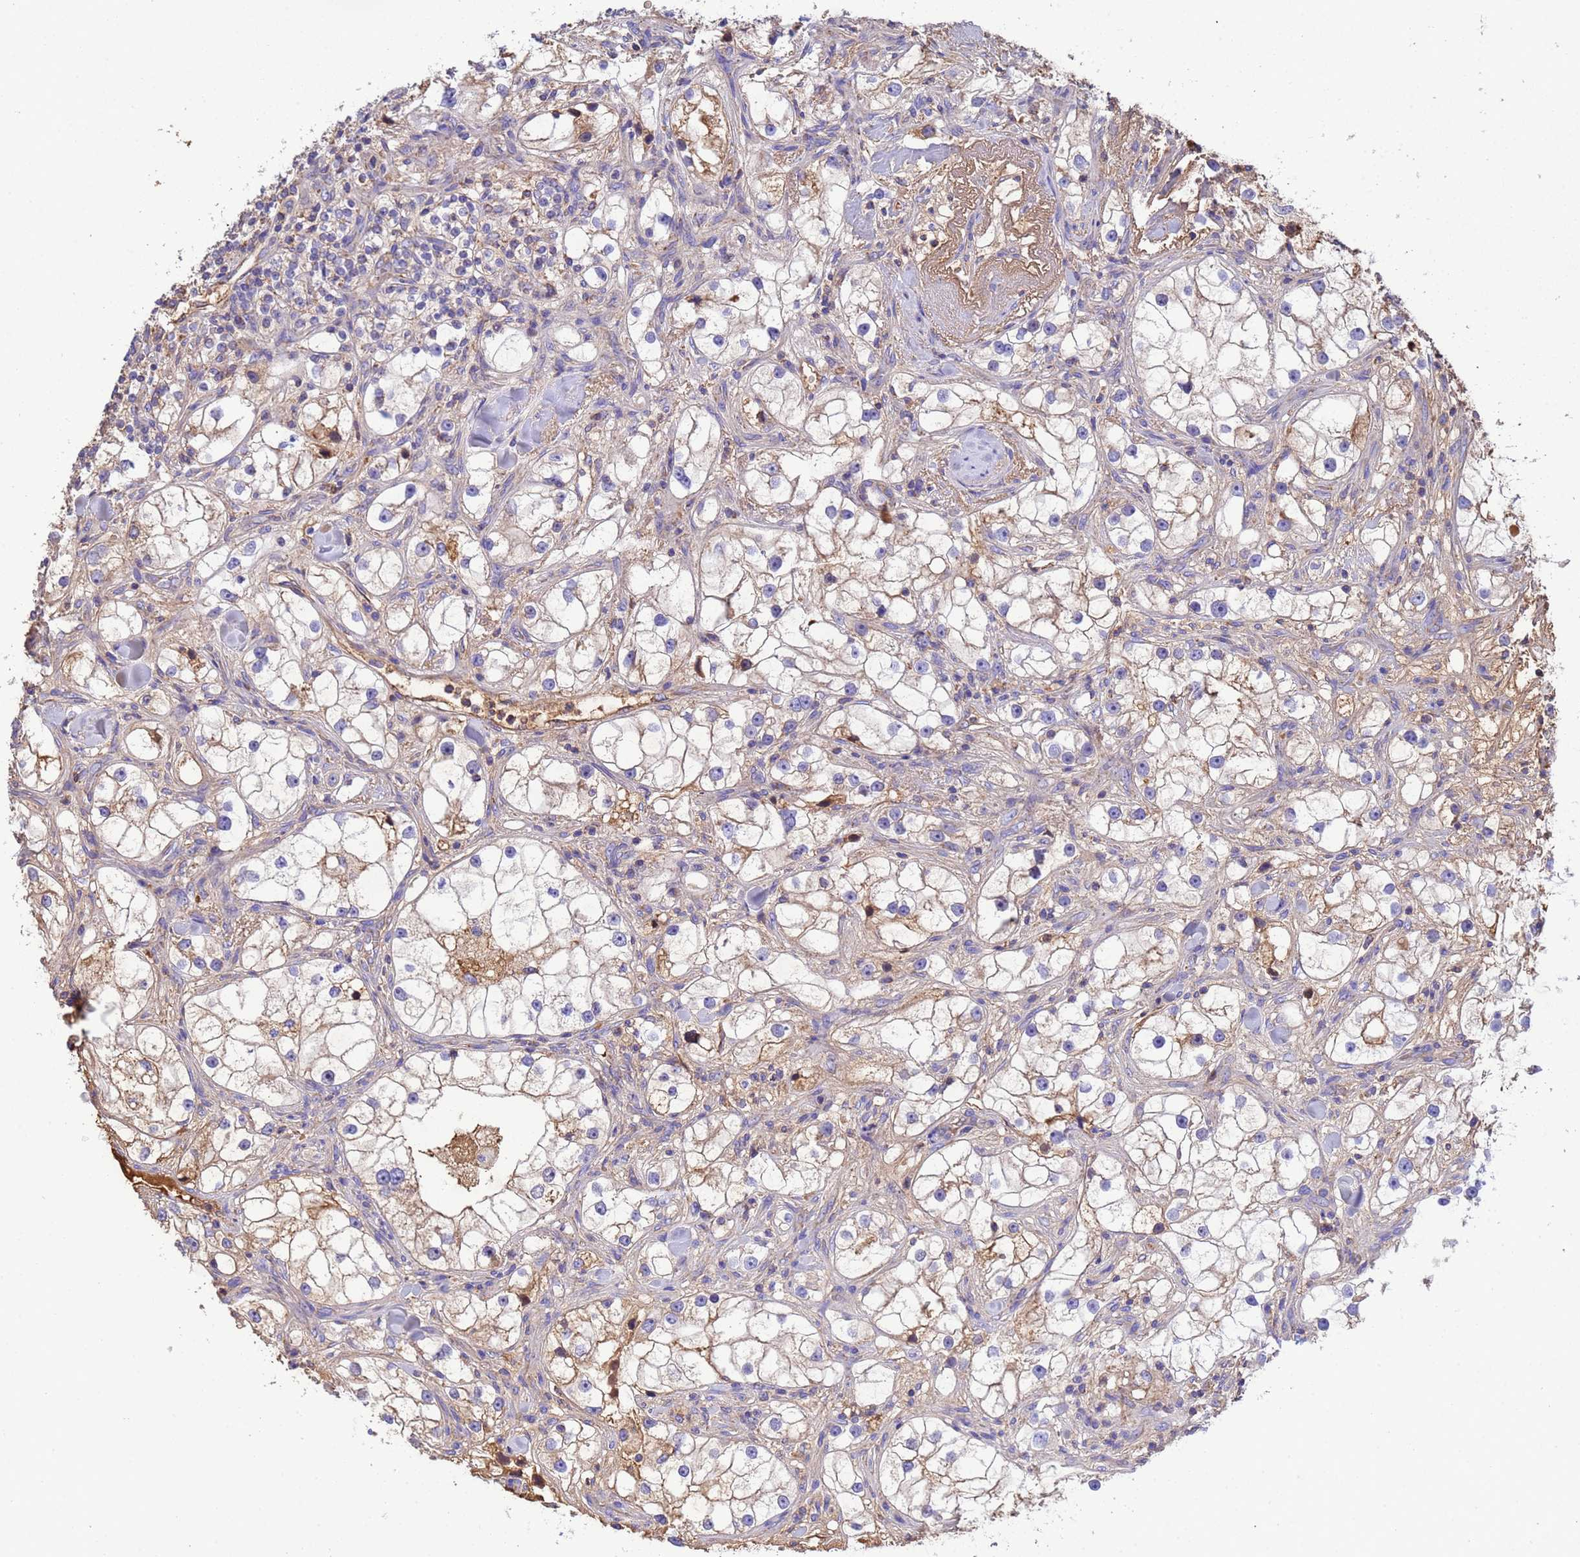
{"staining": {"intensity": "weak", "quantity": "25%-75%", "location": "cytoplasmic/membranous"}, "tissue": "renal cancer", "cell_type": "Tumor cells", "image_type": "cancer", "snomed": [{"axis": "morphology", "description": "Adenocarcinoma, NOS"}, {"axis": "topography", "description": "Kidney"}], "caption": "This photomicrograph shows immunohistochemistry (IHC) staining of human renal cancer (adenocarcinoma), with low weak cytoplasmic/membranous staining in approximately 25%-75% of tumor cells.", "gene": "GLUD1", "patient": {"sex": "male", "age": 77}}